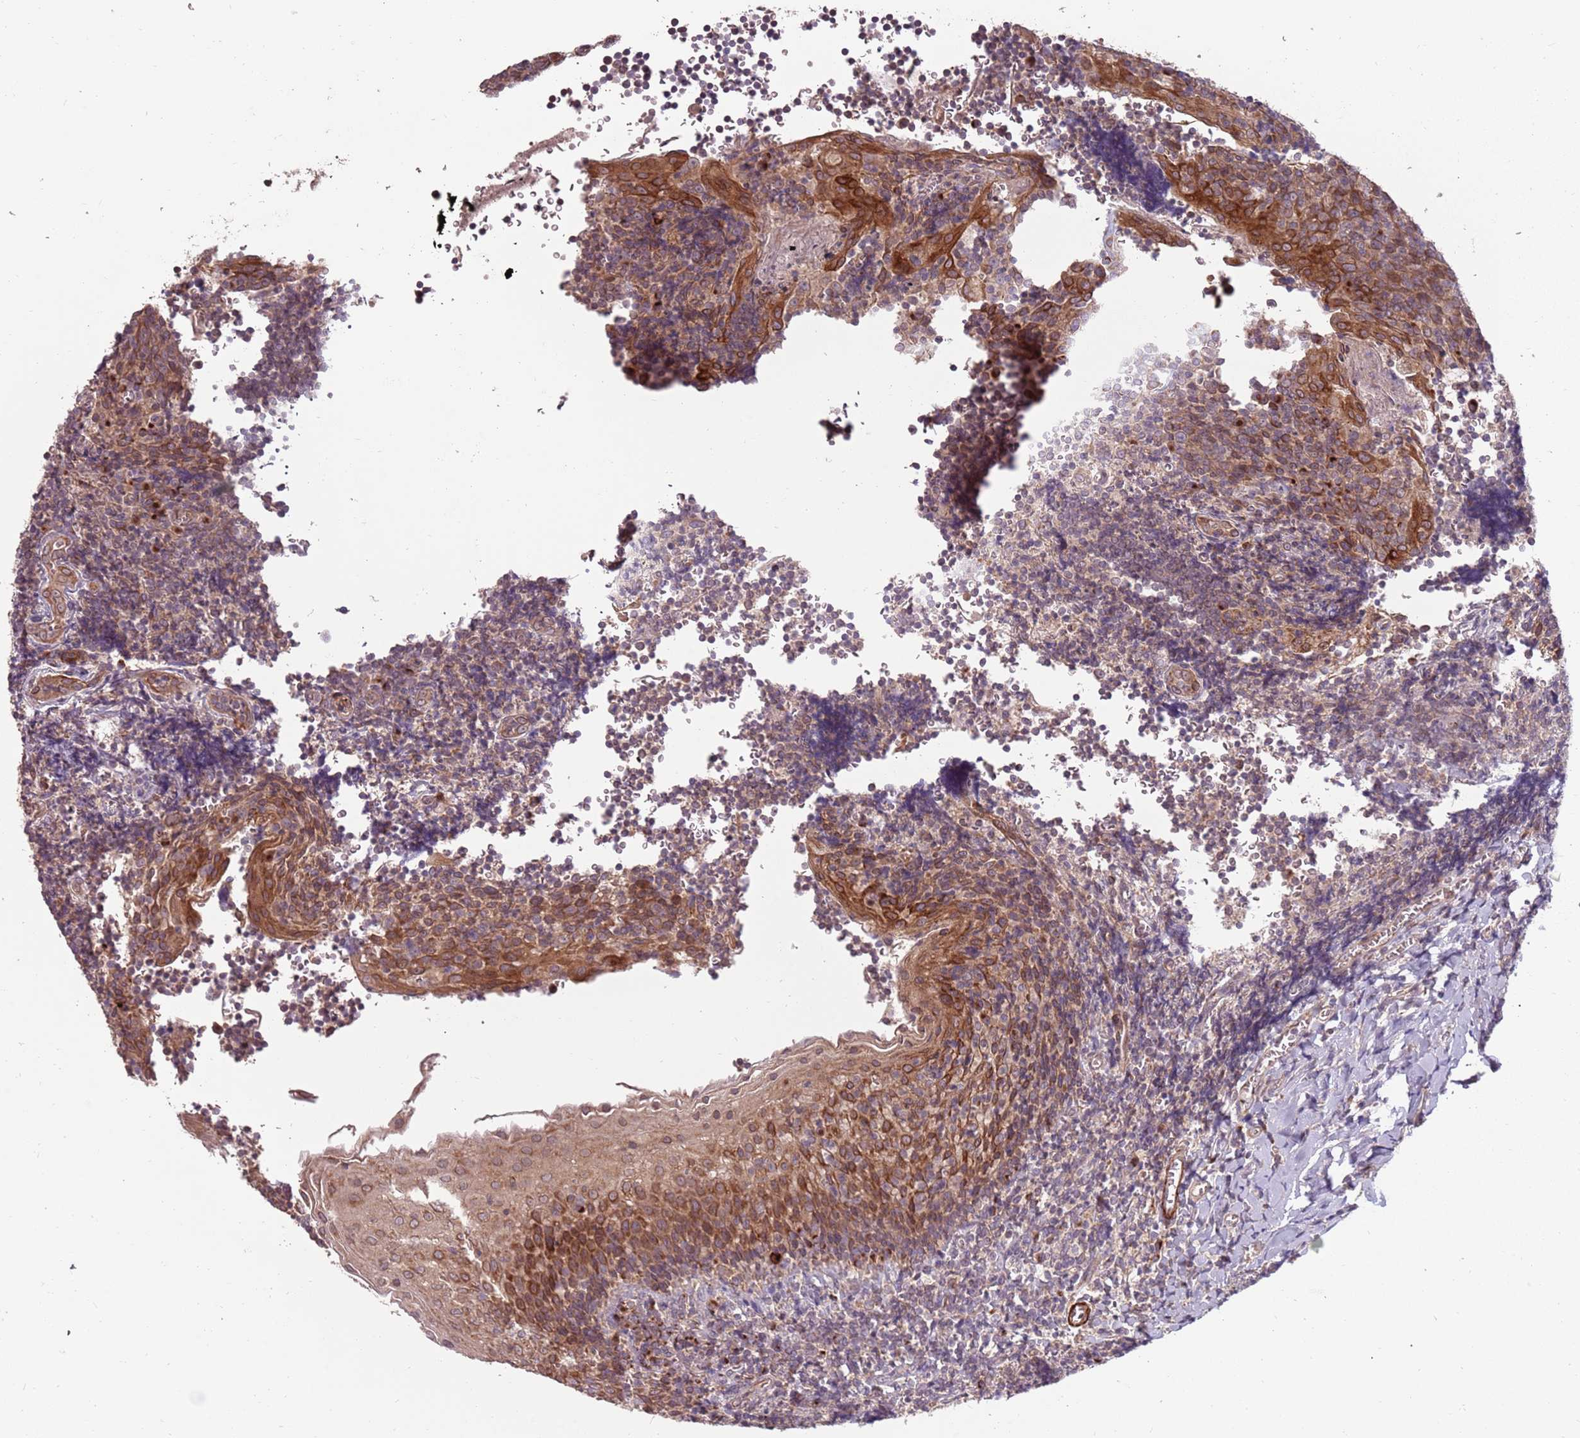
{"staining": {"intensity": "weak", "quantity": "25%-75%", "location": "cytoplasmic/membranous"}, "tissue": "tonsil", "cell_type": "Germinal center cells", "image_type": "normal", "snomed": [{"axis": "morphology", "description": "Normal tissue, NOS"}, {"axis": "topography", "description": "Tonsil"}], "caption": "This histopathology image reveals immunohistochemistry staining of unremarkable tonsil, with low weak cytoplasmic/membranous expression in about 25%-75% of germinal center cells.", "gene": "PLD6", "patient": {"sex": "male", "age": 27}}